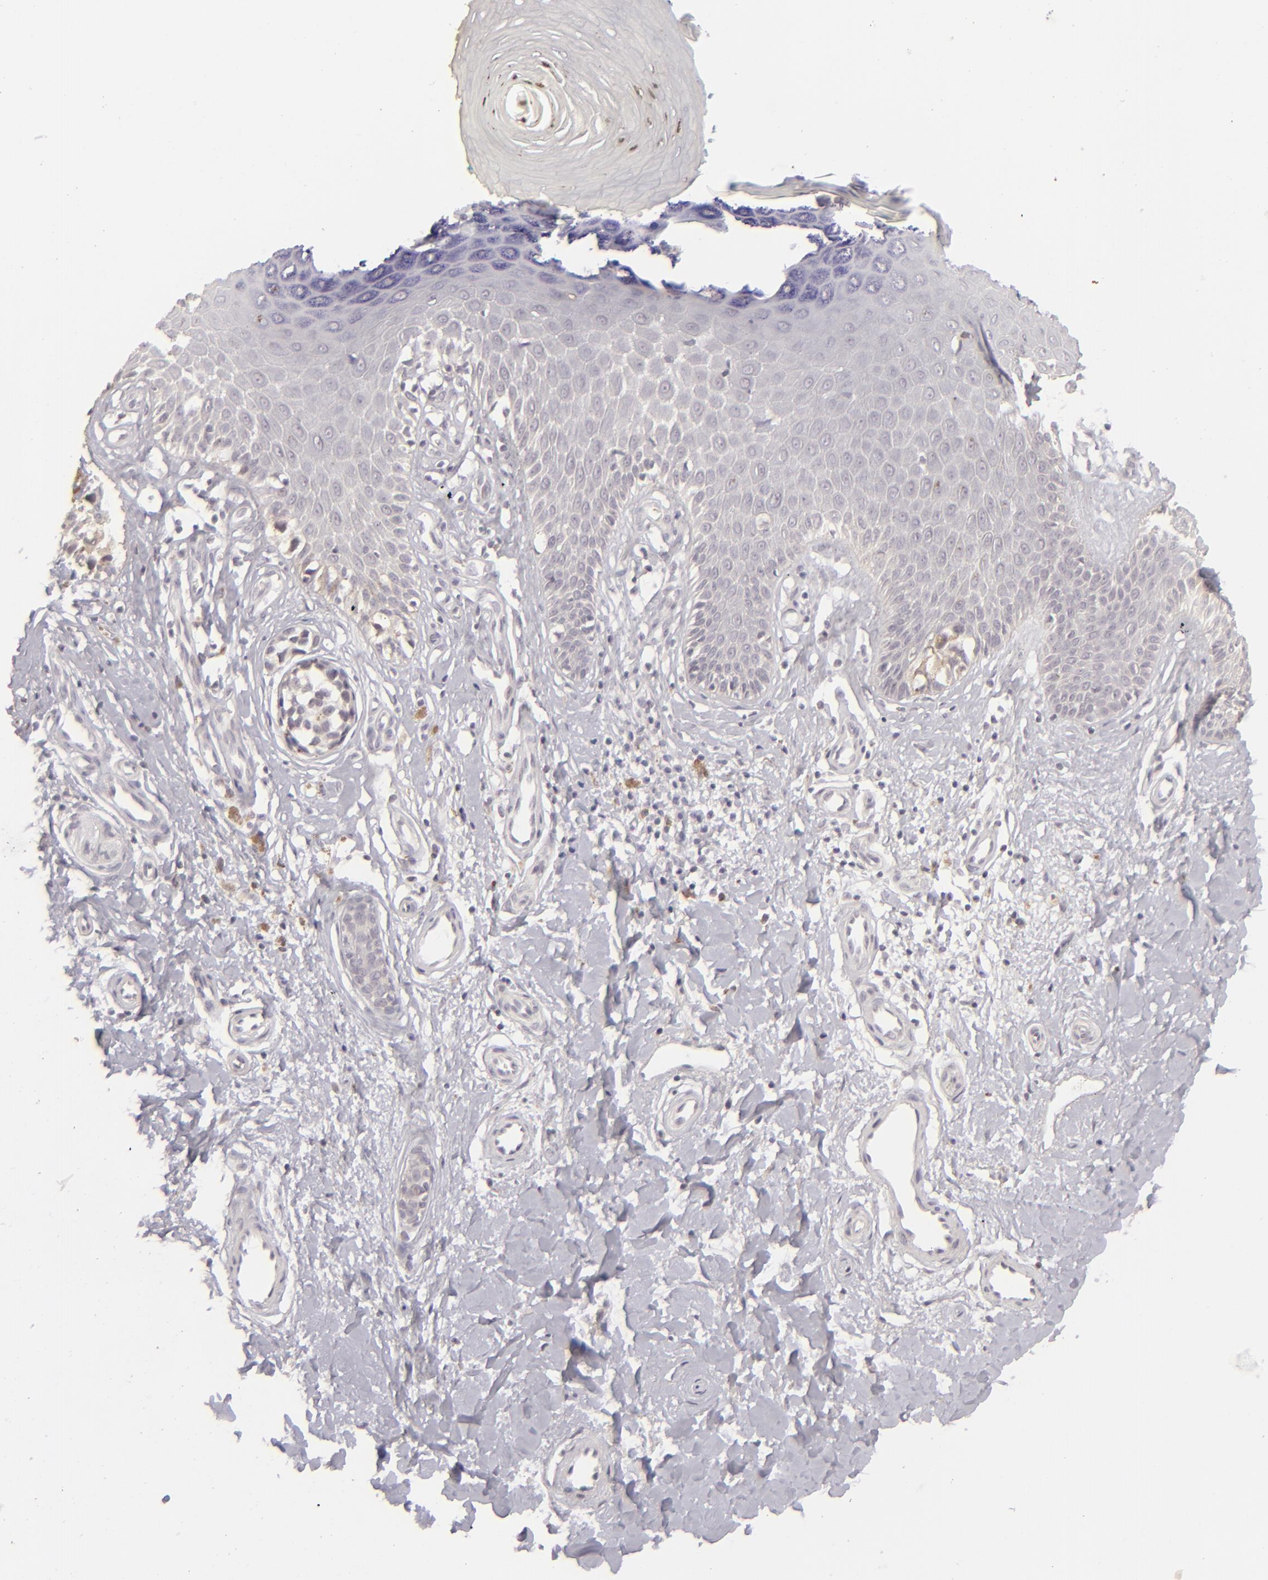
{"staining": {"intensity": "negative", "quantity": "none", "location": "none"}, "tissue": "melanoma", "cell_type": "Tumor cells", "image_type": "cancer", "snomed": [{"axis": "morphology", "description": "Malignant melanoma, NOS"}, {"axis": "topography", "description": "Skin"}], "caption": "This is an immunohistochemistry micrograph of human malignant melanoma. There is no staining in tumor cells.", "gene": "DLG3", "patient": {"sex": "male", "age": 79}}